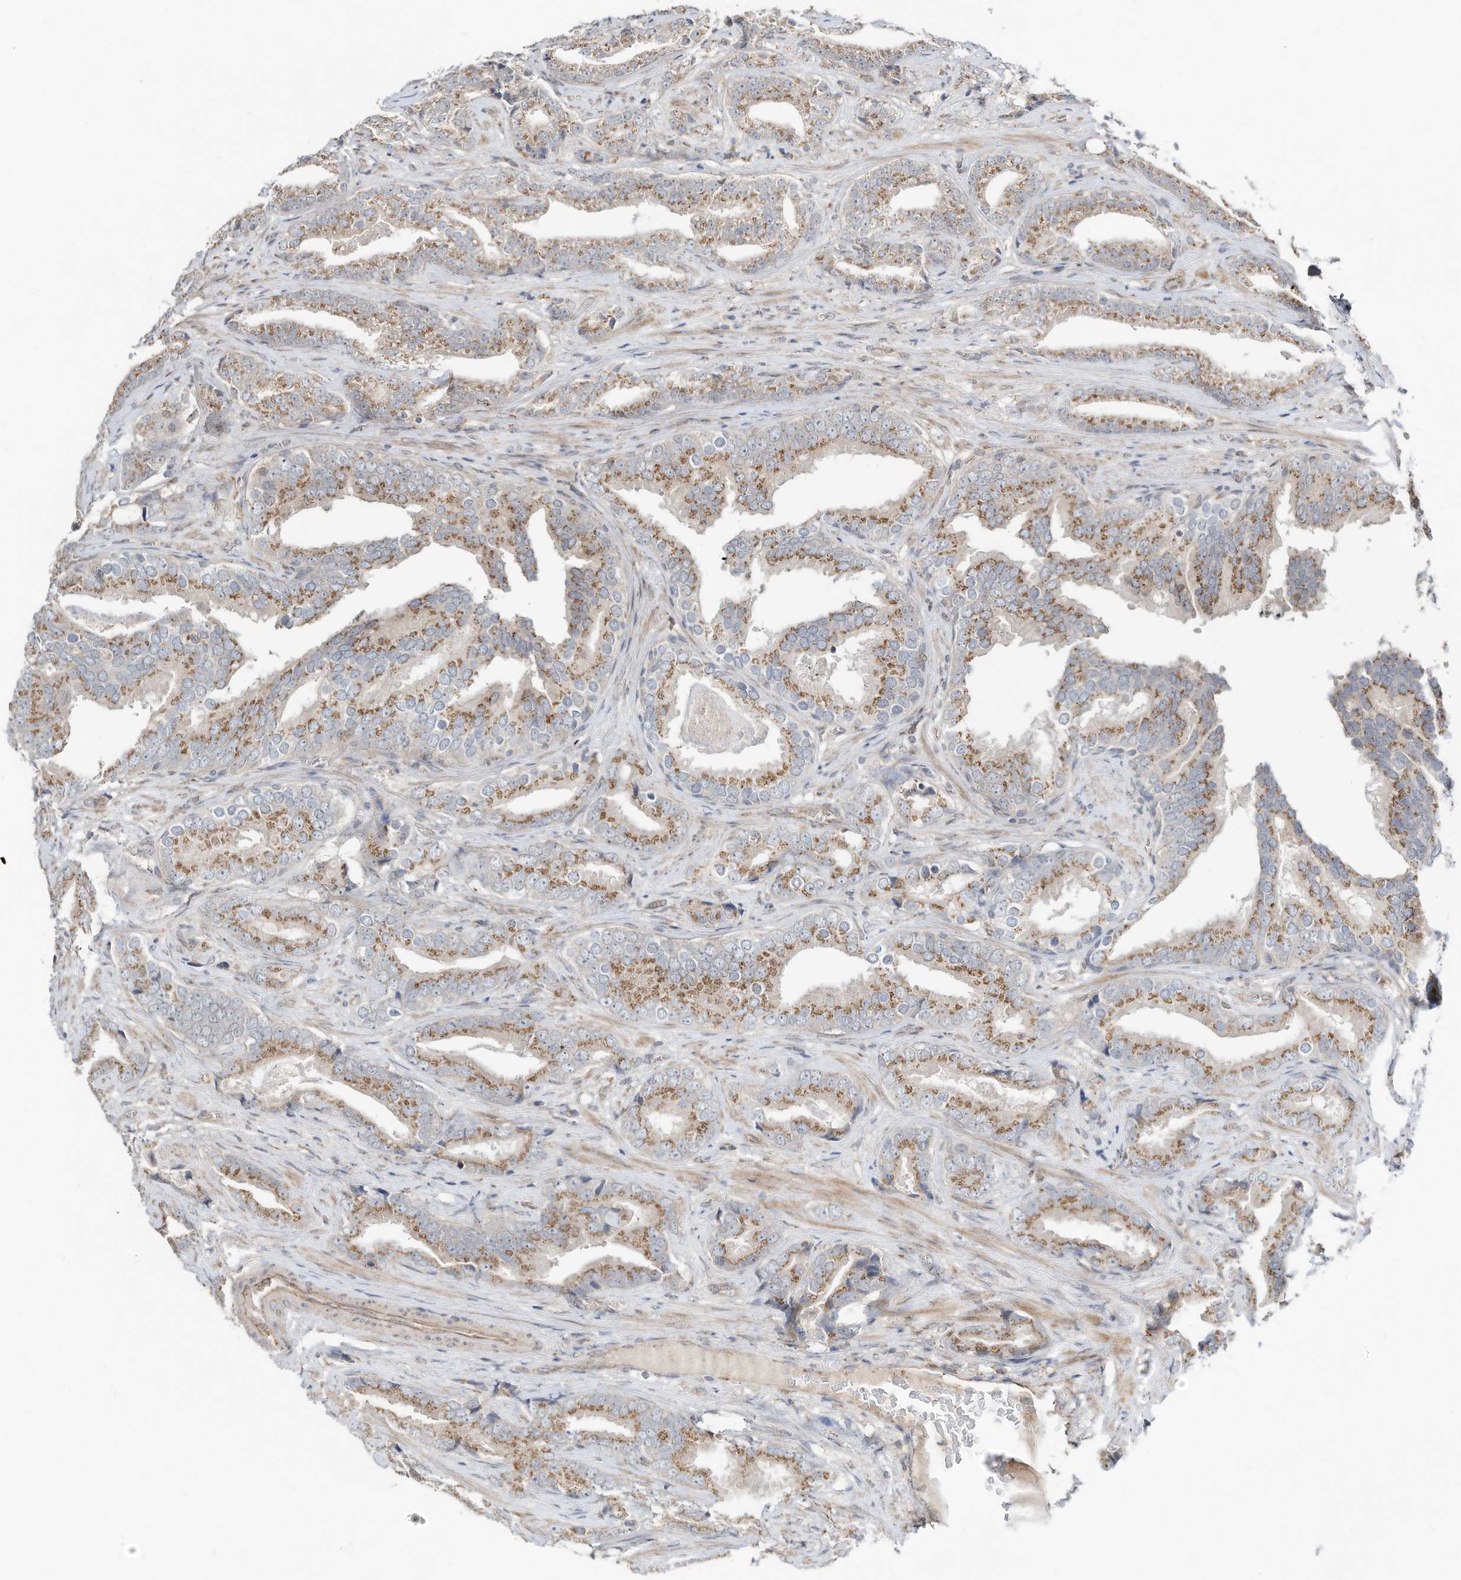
{"staining": {"intensity": "moderate", "quantity": ">75%", "location": "cytoplasmic/membranous"}, "tissue": "prostate cancer", "cell_type": "Tumor cells", "image_type": "cancer", "snomed": [{"axis": "morphology", "description": "Adenocarcinoma, Low grade"}, {"axis": "topography", "description": "Prostate"}], "caption": "DAB (3,3'-diaminobenzidine) immunohistochemical staining of prostate cancer demonstrates moderate cytoplasmic/membranous protein staining in approximately >75% of tumor cells.", "gene": "CUX1", "patient": {"sex": "male", "age": 67}}